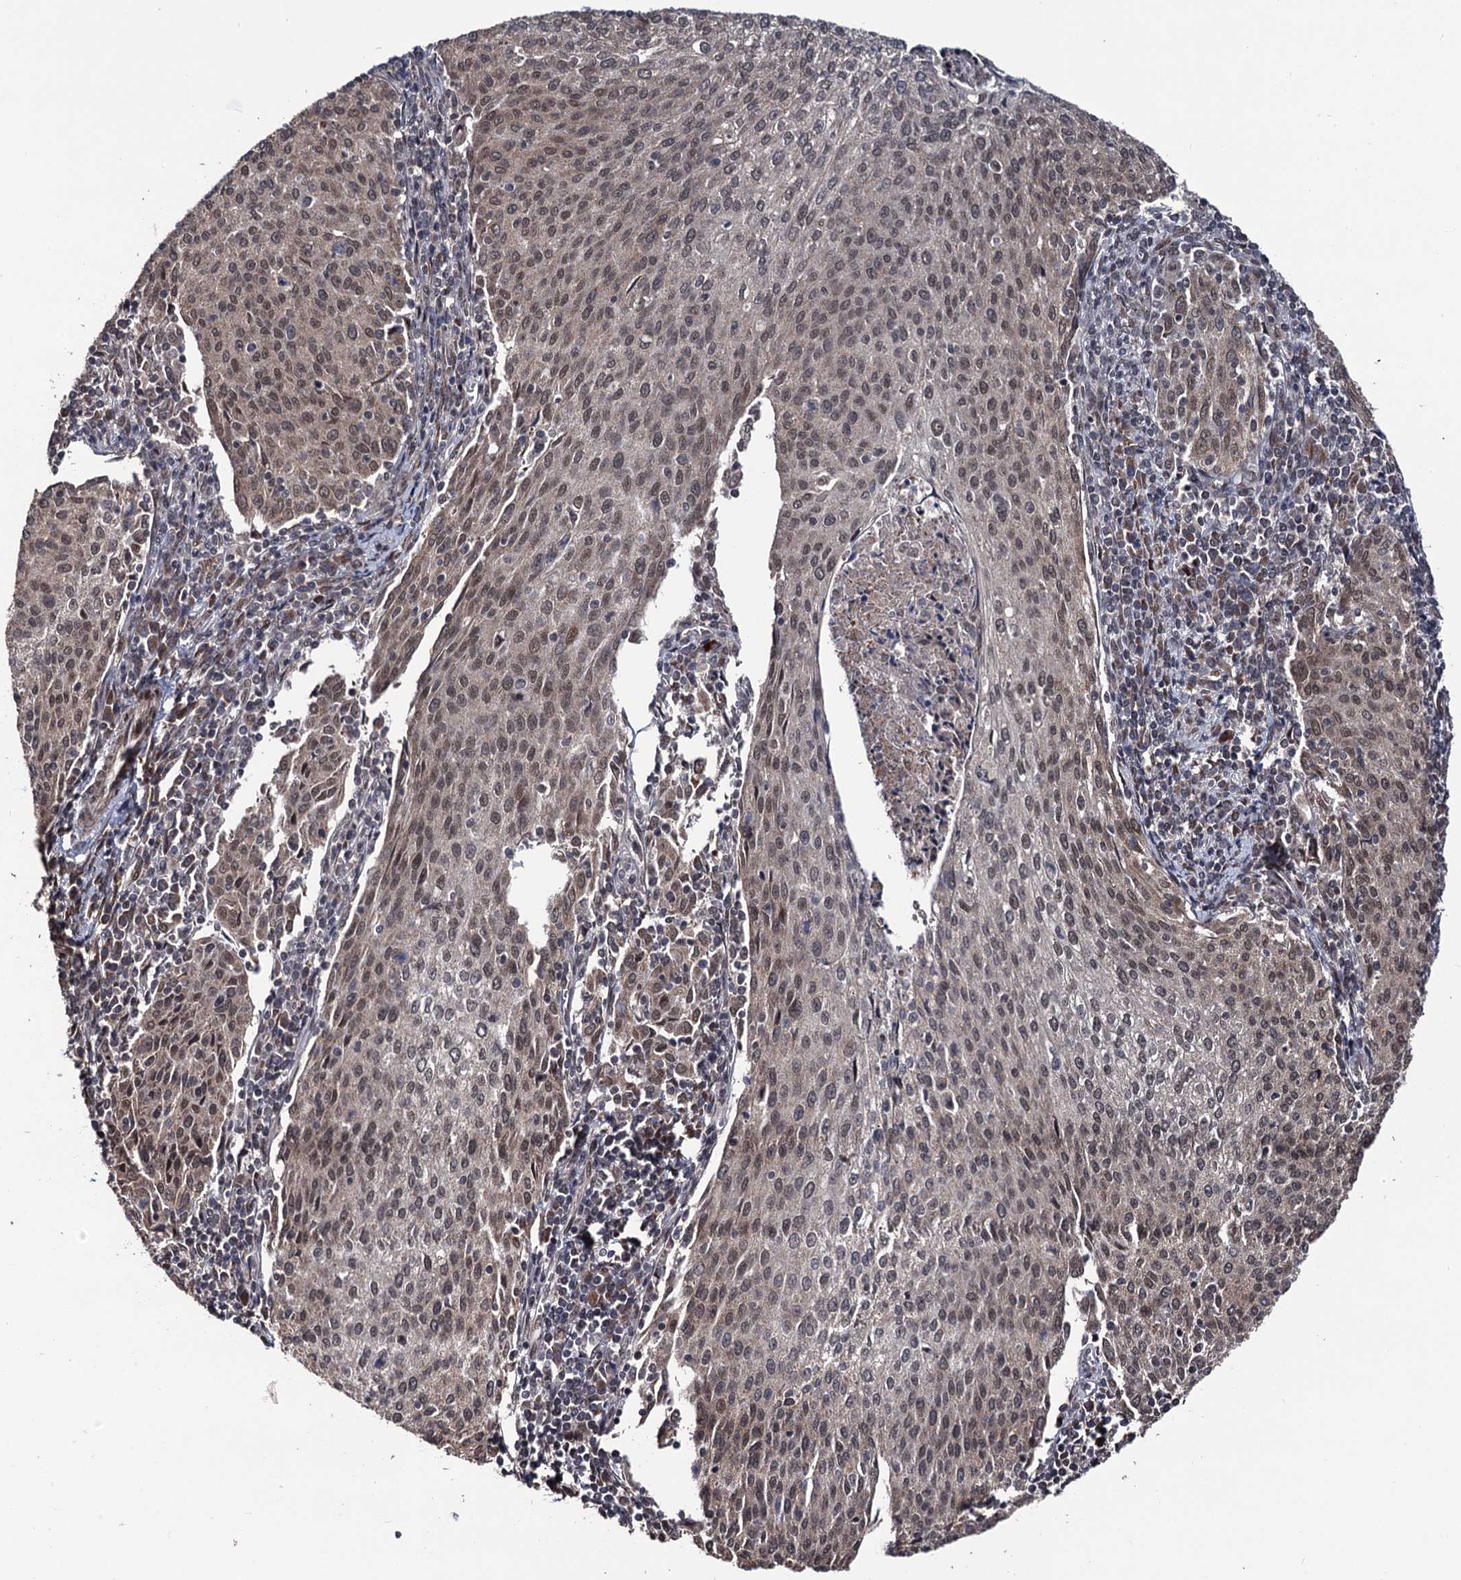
{"staining": {"intensity": "weak", "quantity": "25%-75%", "location": "cytoplasmic/membranous,nuclear"}, "tissue": "cervical cancer", "cell_type": "Tumor cells", "image_type": "cancer", "snomed": [{"axis": "morphology", "description": "Squamous cell carcinoma, NOS"}, {"axis": "topography", "description": "Cervix"}], "caption": "DAB immunohistochemical staining of cervical cancer (squamous cell carcinoma) shows weak cytoplasmic/membranous and nuclear protein expression in about 25%-75% of tumor cells.", "gene": "LRRC63", "patient": {"sex": "female", "age": 46}}